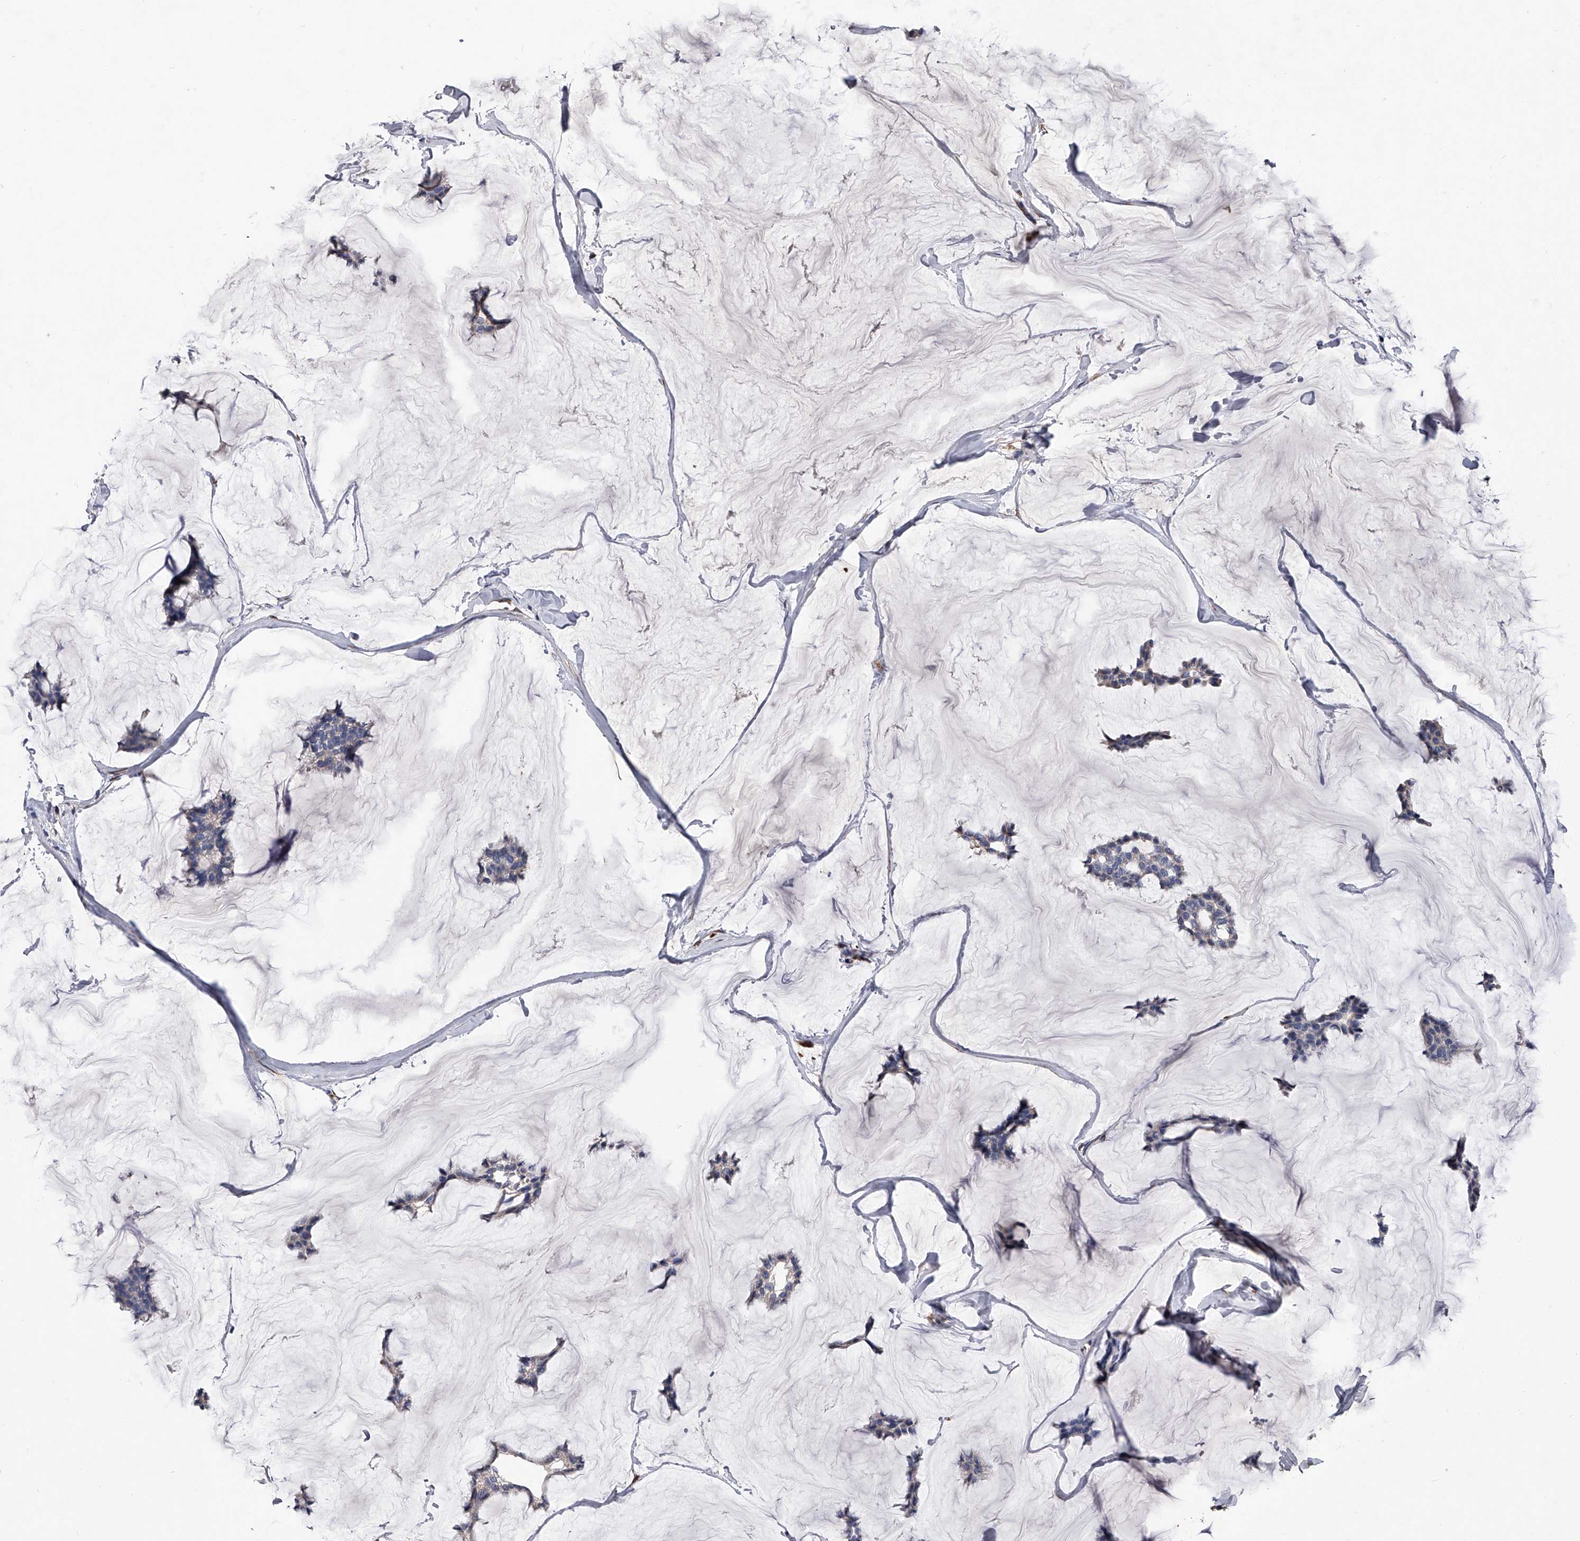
{"staining": {"intensity": "weak", "quantity": "<25%", "location": "cytoplasmic/membranous"}, "tissue": "breast cancer", "cell_type": "Tumor cells", "image_type": "cancer", "snomed": [{"axis": "morphology", "description": "Duct carcinoma"}, {"axis": "topography", "description": "Breast"}], "caption": "High power microscopy image of an IHC image of breast cancer, revealing no significant positivity in tumor cells.", "gene": "EFCAB7", "patient": {"sex": "female", "age": 93}}